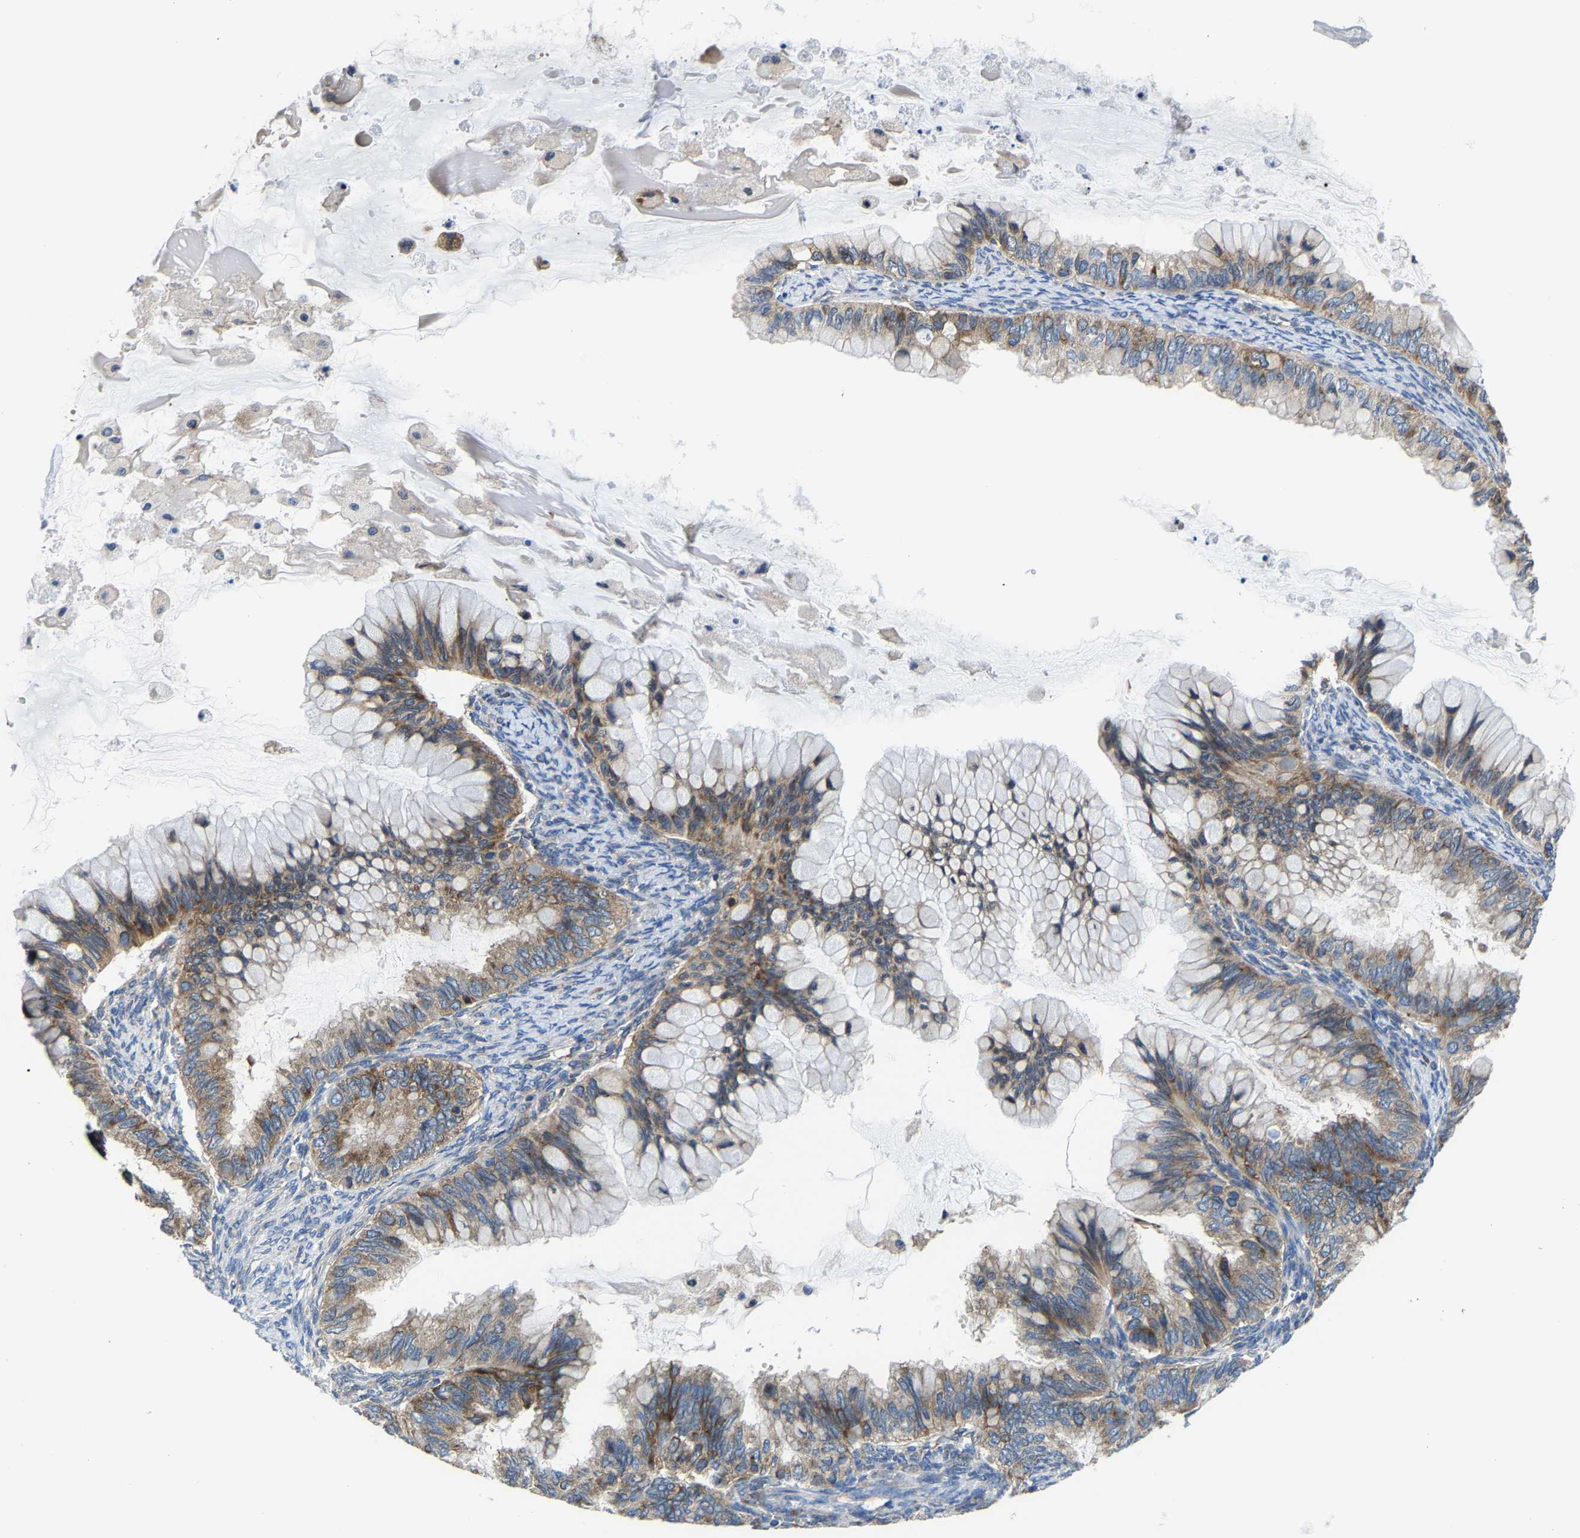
{"staining": {"intensity": "moderate", "quantity": ">75%", "location": "cytoplasmic/membranous"}, "tissue": "ovarian cancer", "cell_type": "Tumor cells", "image_type": "cancer", "snomed": [{"axis": "morphology", "description": "Cystadenocarcinoma, mucinous, NOS"}, {"axis": "topography", "description": "Ovary"}], "caption": "A brown stain highlights moderate cytoplasmic/membranous staining of a protein in ovarian cancer tumor cells.", "gene": "G3BP2", "patient": {"sex": "female", "age": 80}}